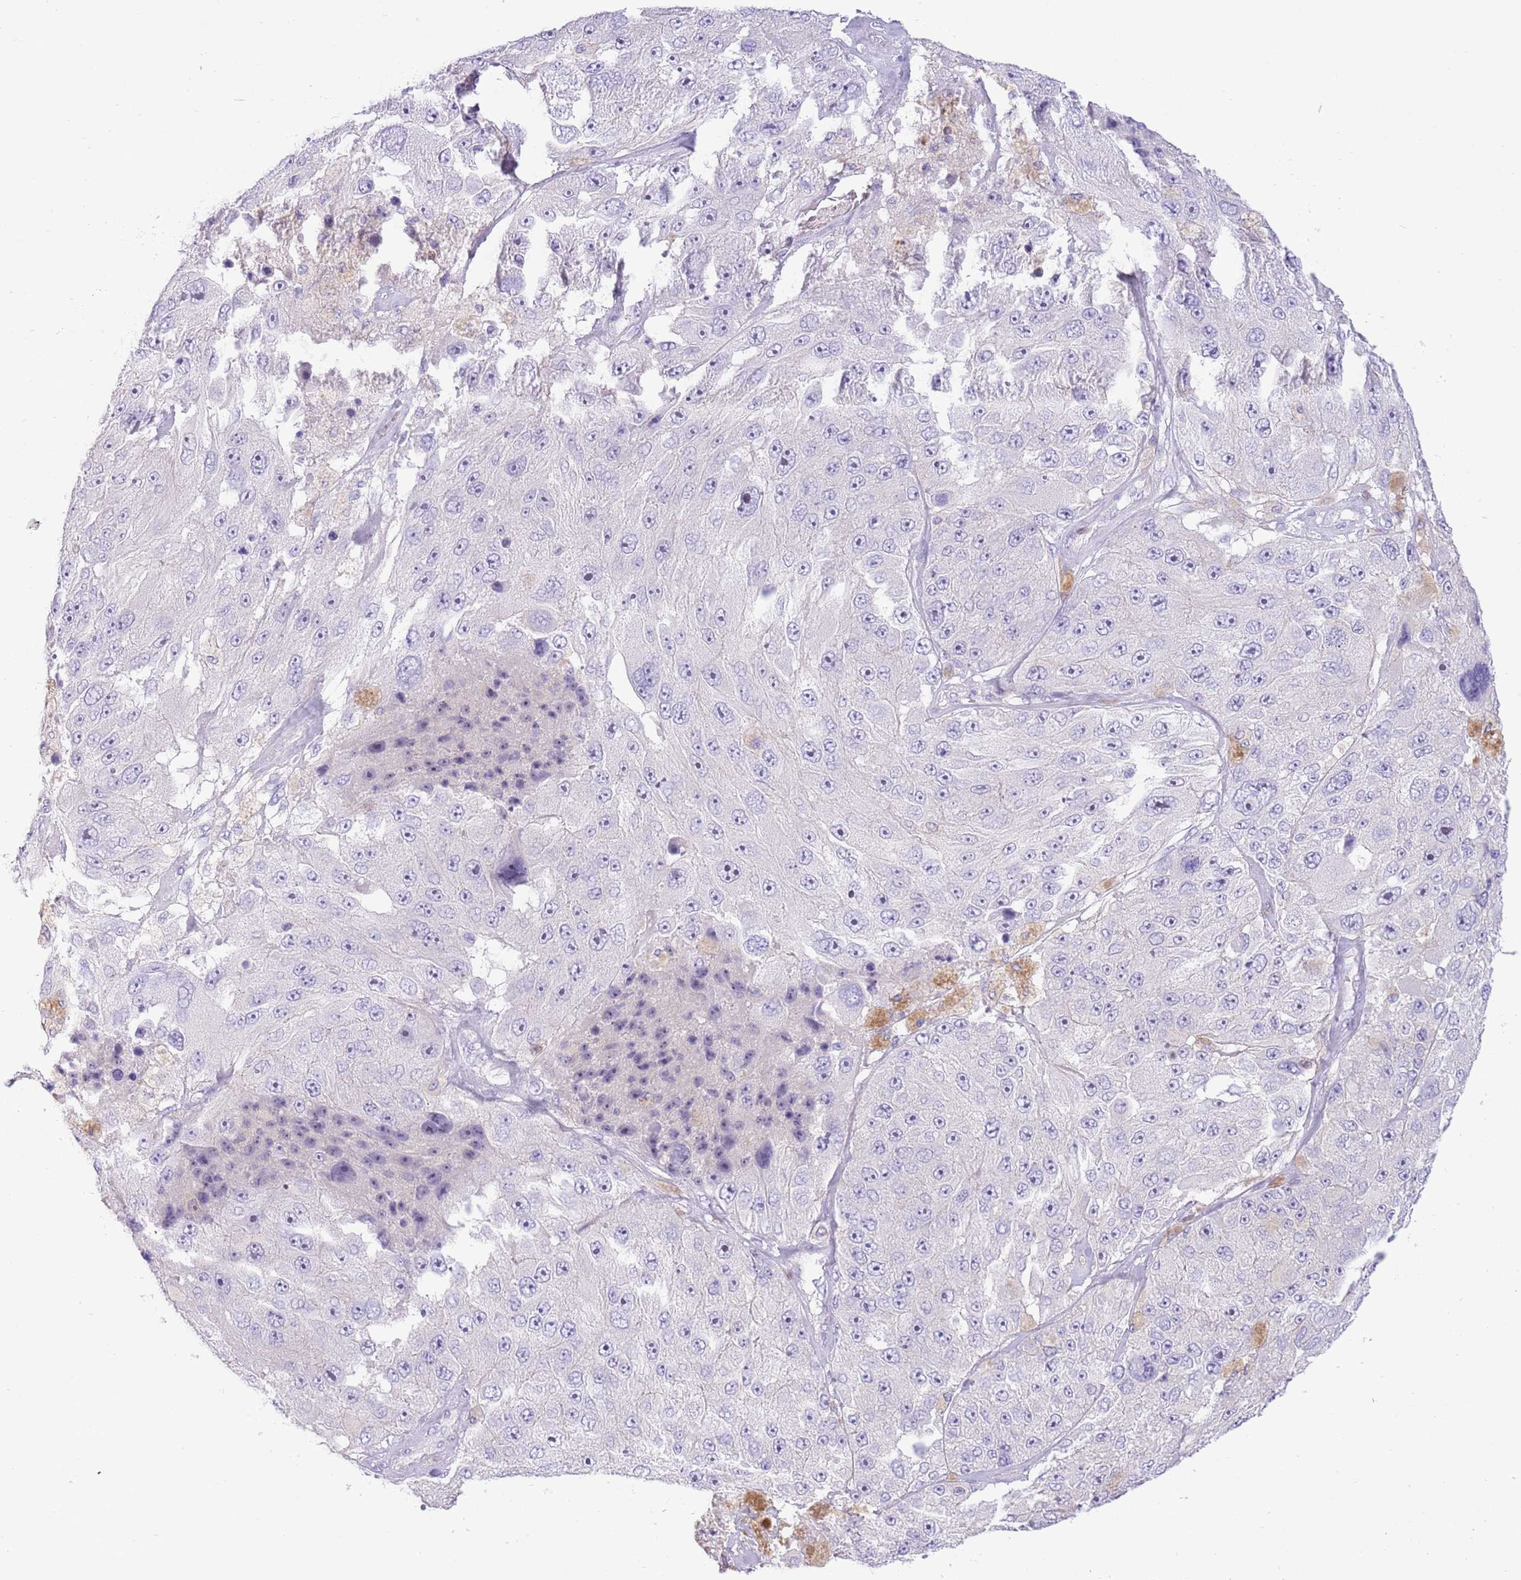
{"staining": {"intensity": "negative", "quantity": "none", "location": "none"}, "tissue": "melanoma", "cell_type": "Tumor cells", "image_type": "cancer", "snomed": [{"axis": "morphology", "description": "Malignant melanoma, Metastatic site"}, {"axis": "topography", "description": "Lymph node"}], "caption": "There is no significant expression in tumor cells of melanoma. (Immunohistochemistry, brightfield microscopy, high magnification).", "gene": "OR4Q3", "patient": {"sex": "male", "age": 62}}